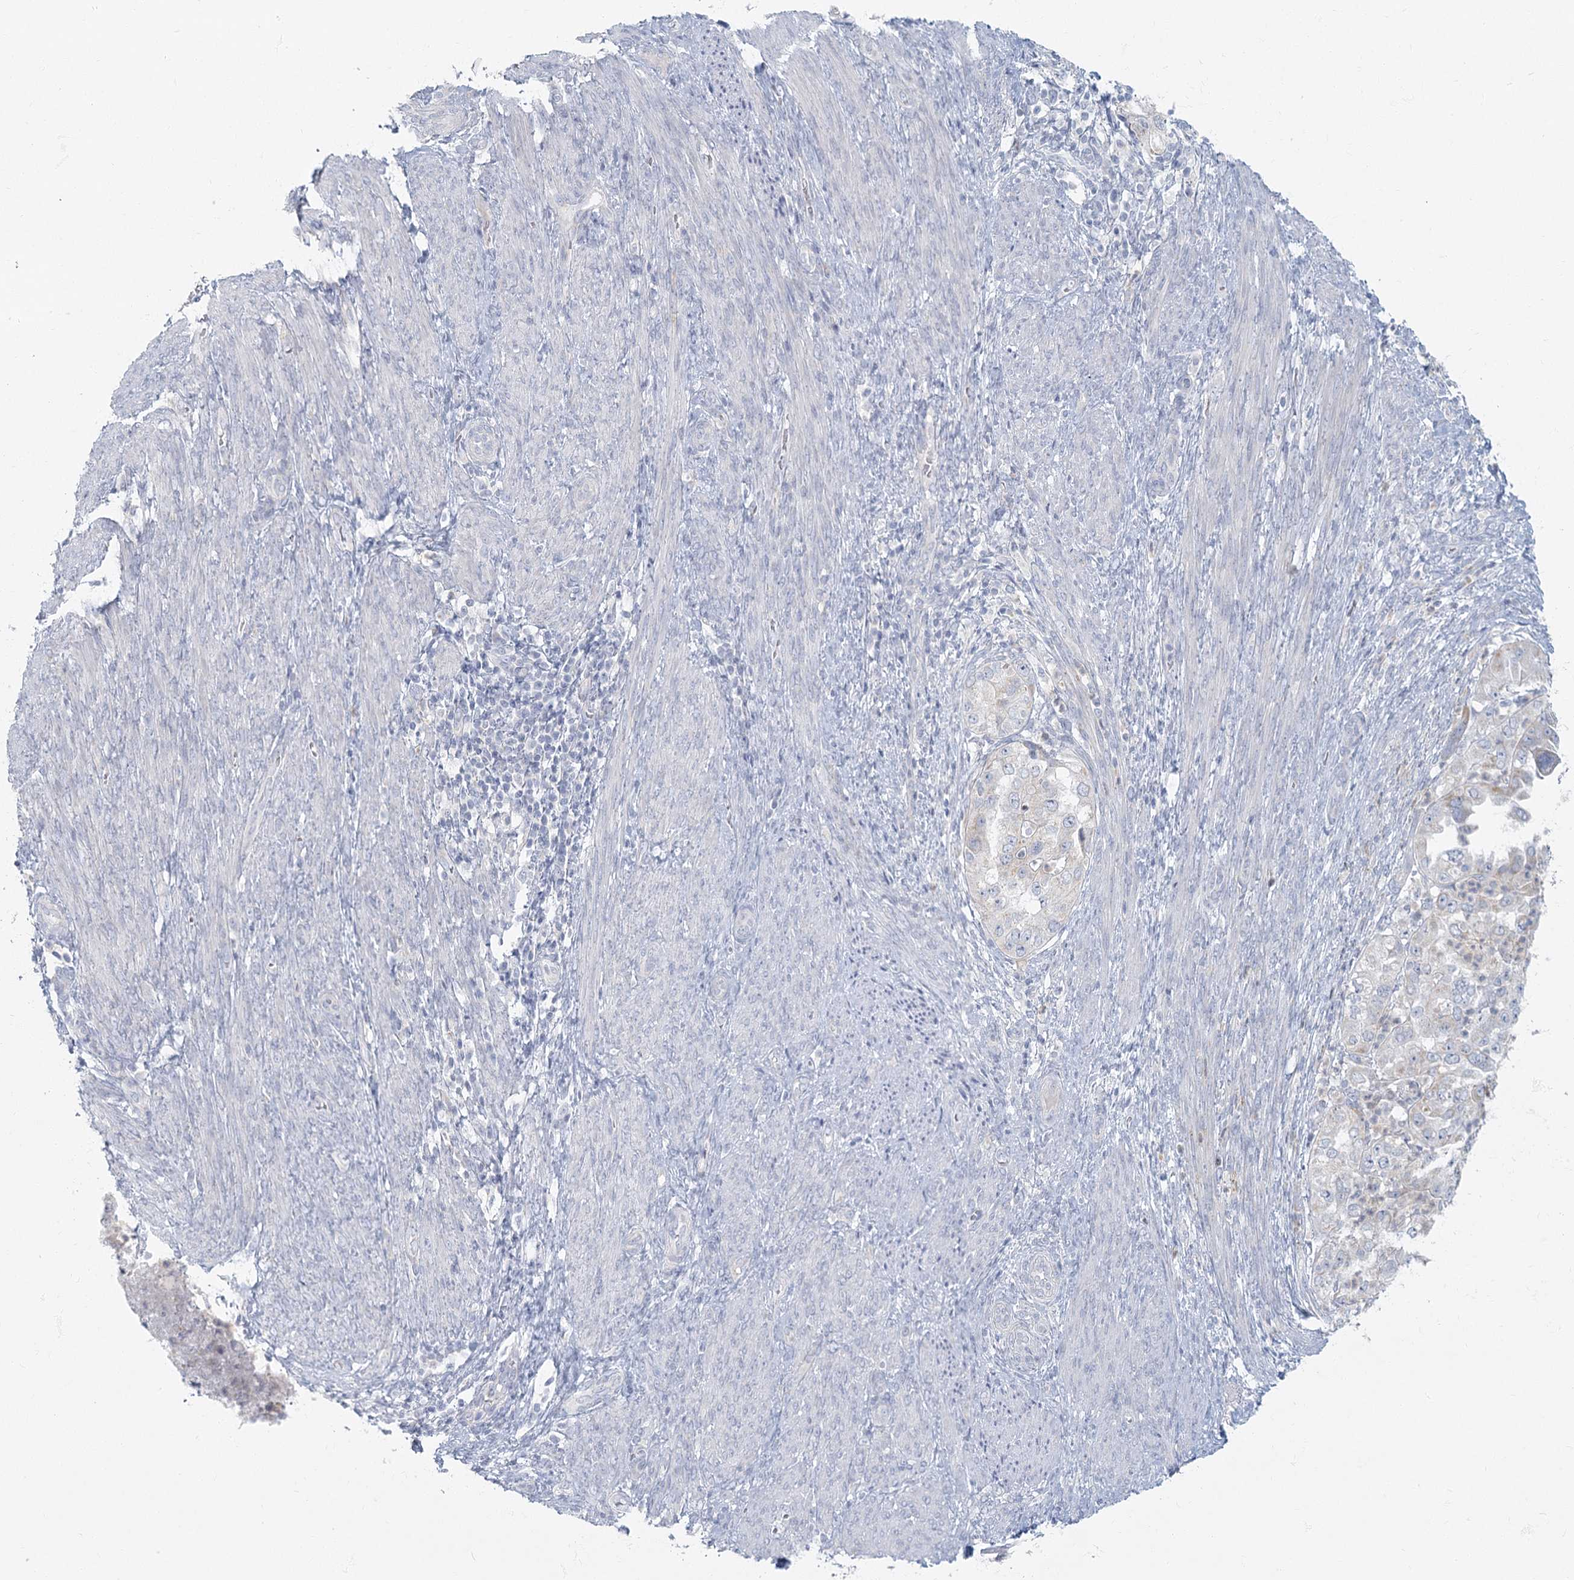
{"staining": {"intensity": "negative", "quantity": "none", "location": "none"}, "tissue": "endometrial cancer", "cell_type": "Tumor cells", "image_type": "cancer", "snomed": [{"axis": "morphology", "description": "Adenocarcinoma, NOS"}, {"axis": "topography", "description": "Endometrium"}], "caption": "A photomicrograph of human endometrial cancer (adenocarcinoma) is negative for staining in tumor cells.", "gene": "FAM110C", "patient": {"sex": "female", "age": 85}}